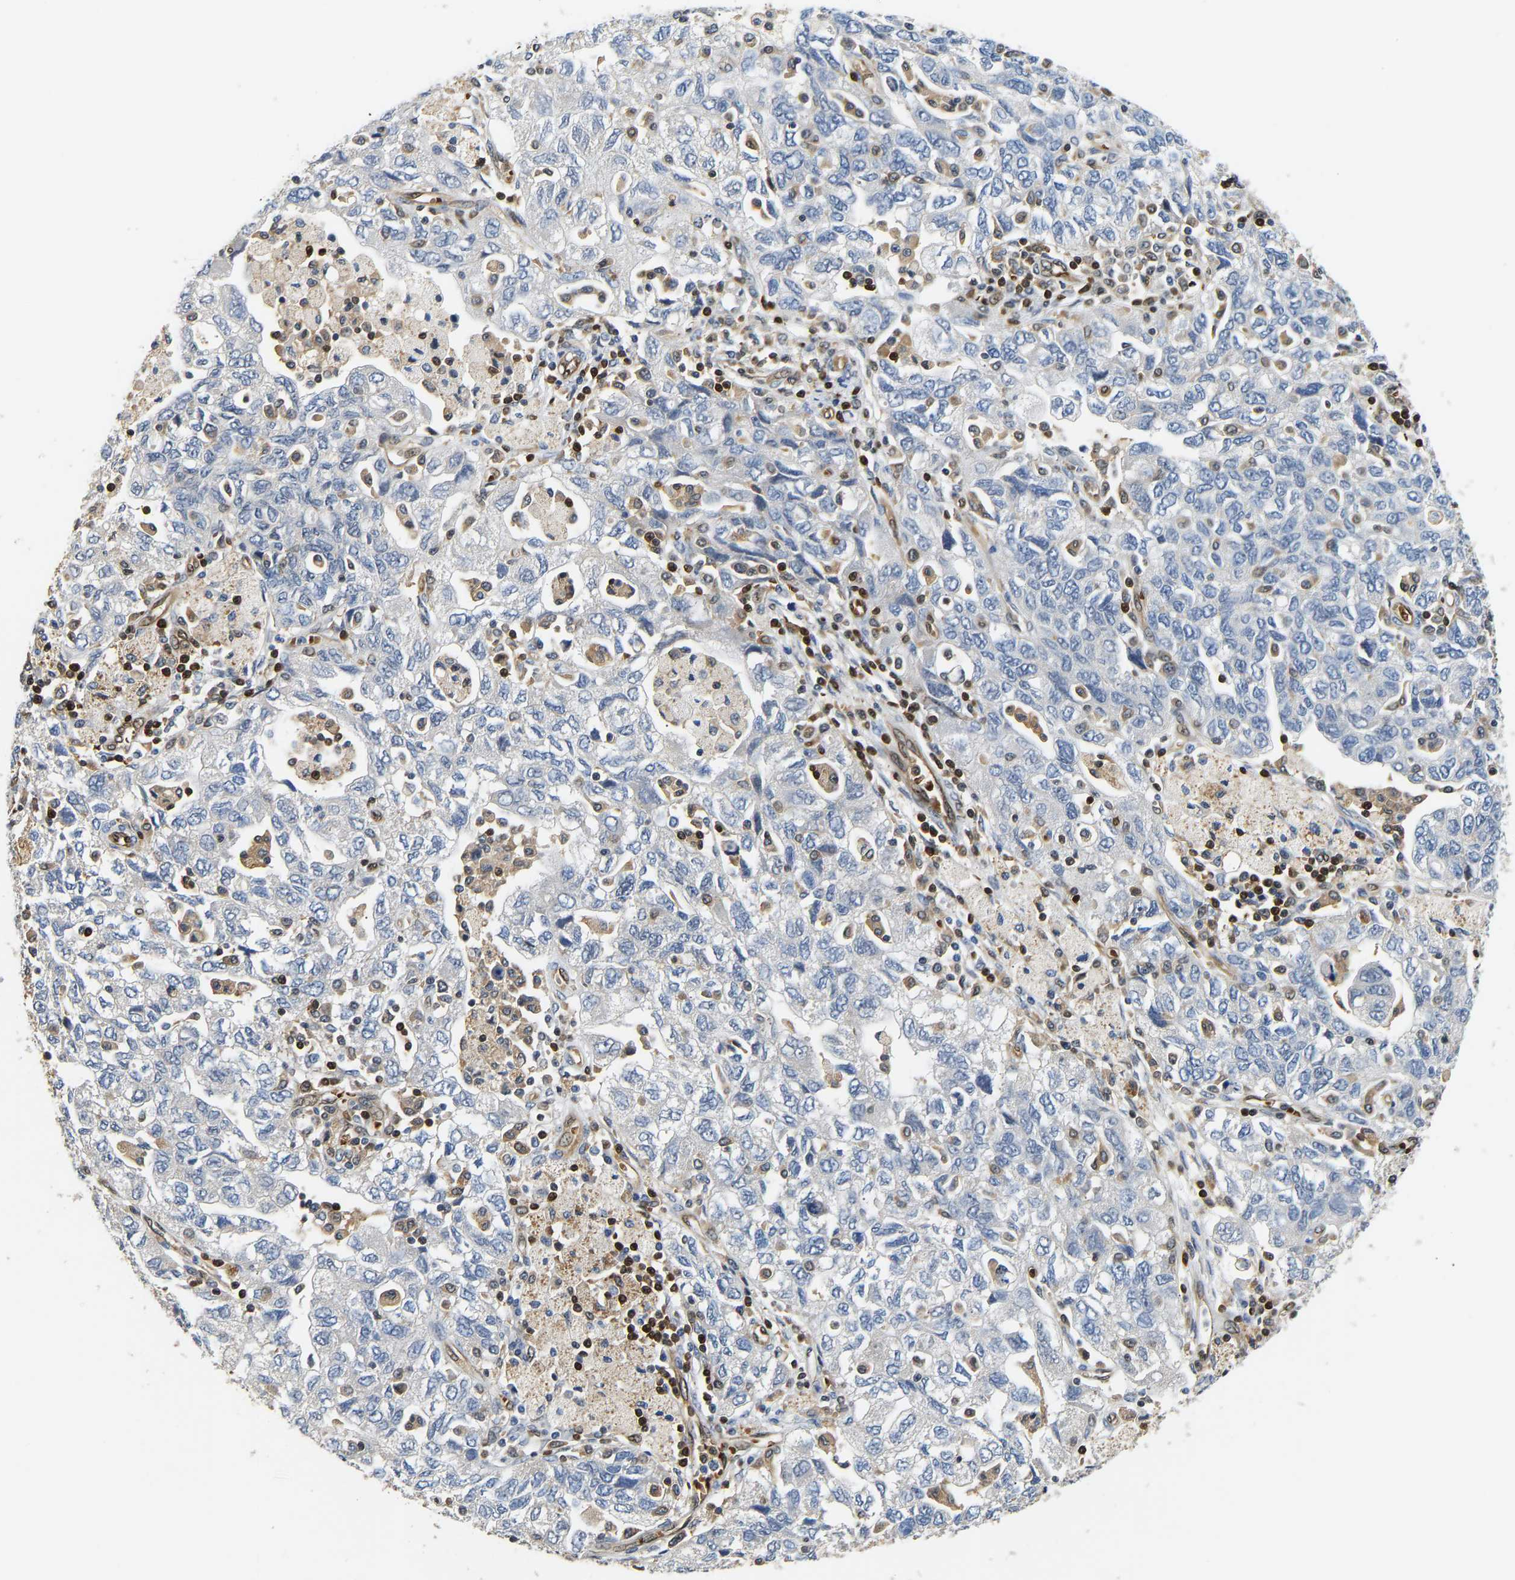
{"staining": {"intensity": "negative", "quantity": "none", "location": "none"}, "tissue": "ovarian cancer", "cell_type": "Tumor cells", "image_type": "cancer", "snomed": [{"axis": "morphology", "description": "Carcinoma, NOS"}, {"axis": "morphology", "description": "Cystadenocarcinoma, serous, NOS"}, {"axis": "topography", "description": "Ovary"}], "caption": "This photomicrograph is of serous cystadenocarcinoma (ovarian) stained with immunohistochemistry (IHC) to label a protein in brown with the nuclei are counter-stained blue. There is no expression in tumor cells.", "gene": "GIMAP7", "patient": {"sex": "female", "age": 69}}